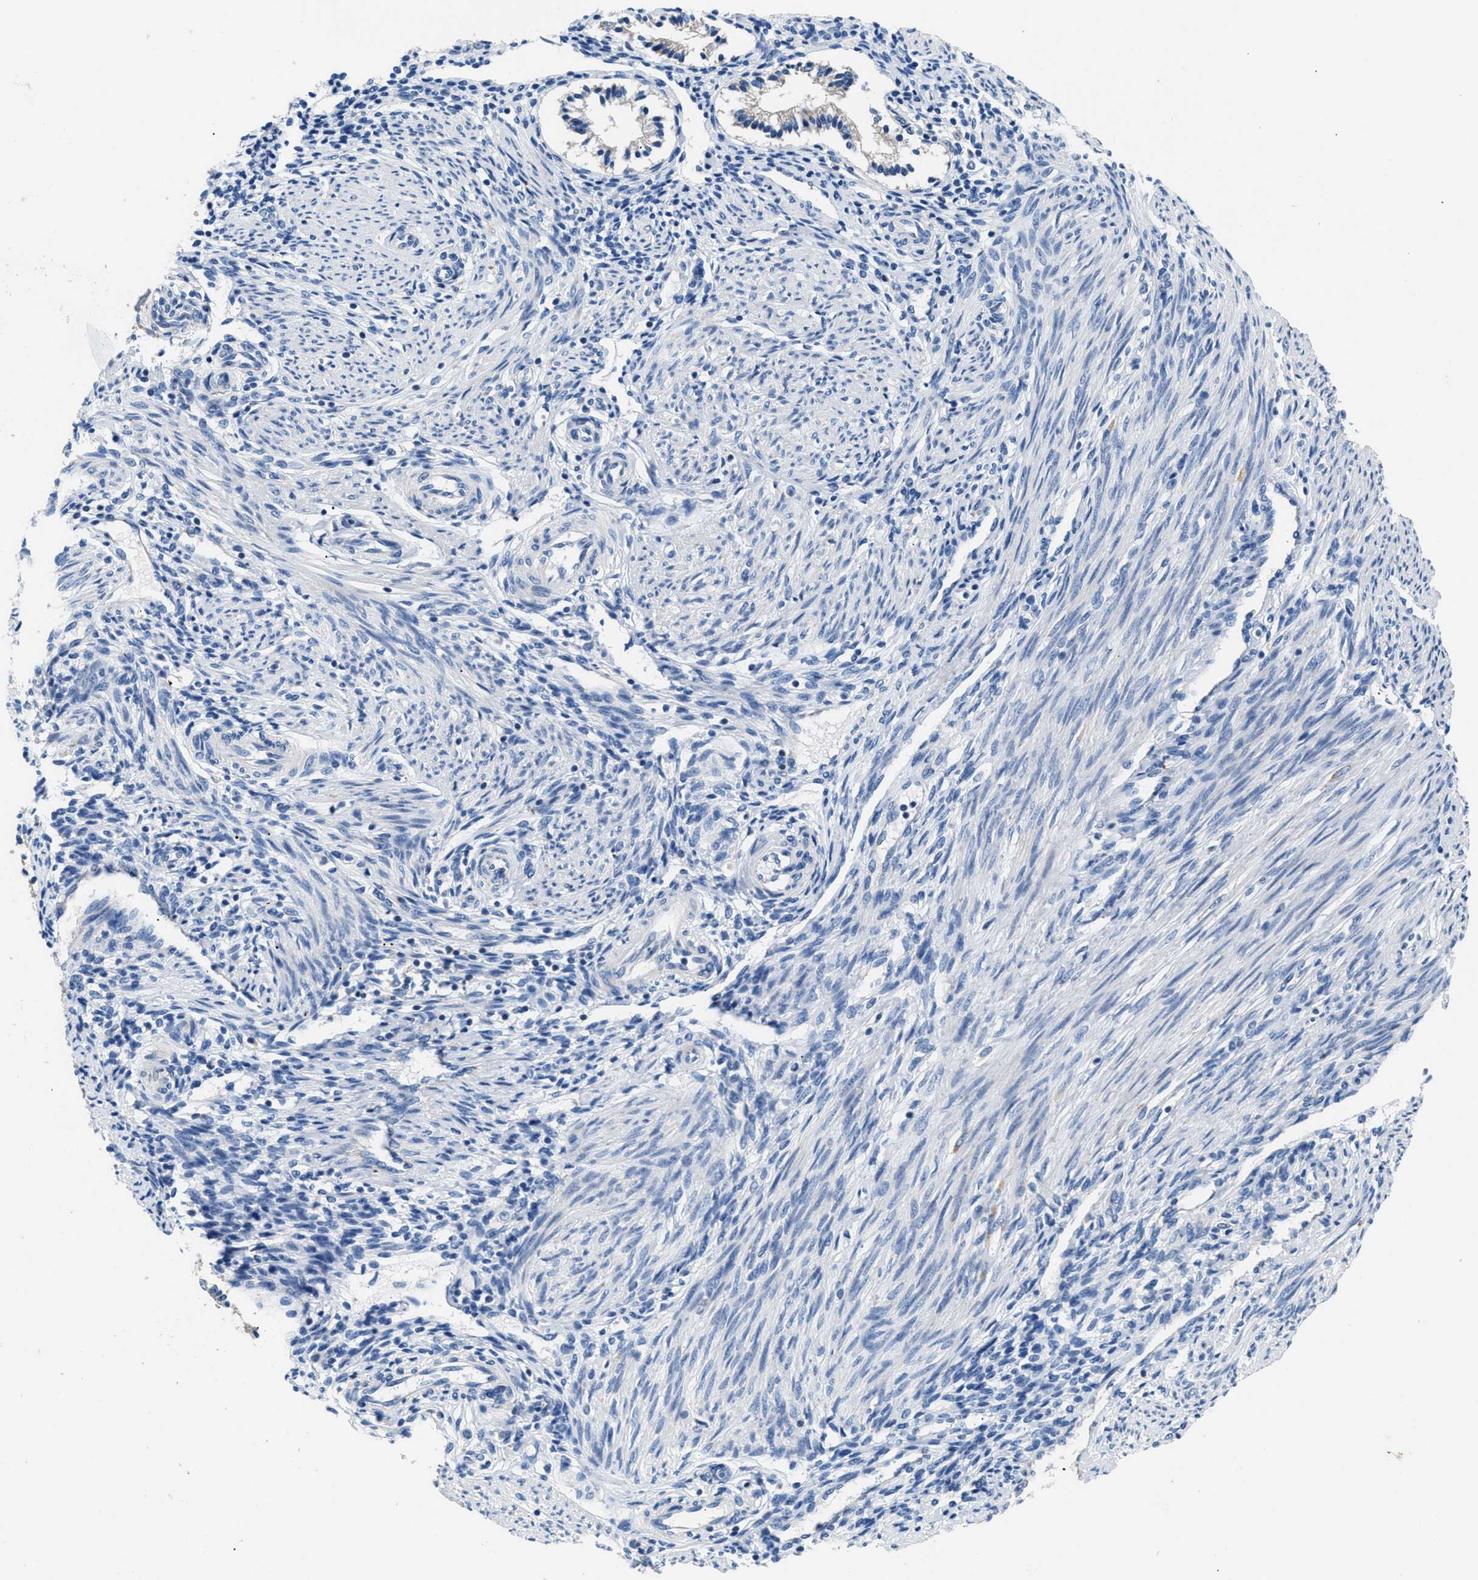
{"staining": {"intensity": "negative", "quantity": "none", "location": "none"}, "tissue": "endometrium", "cell_type": "Cells in endometrial stroma", "image_type": "normal", "snomed": [{"axis": "morphology", "description": "Normal tissue, NOS"}, {"axis": "topography", "description": "Endometrium"}], "caption": "Photomicrograph shows no significant protein expression in cells in endometrial stroma of unremarkable endometrium. The staining is performed using DAB brown chromogen with nuclei counter-stained in using hematoxylin.", "gene": "ILDR1", "patient": {"sex": "female", "age": 42}}